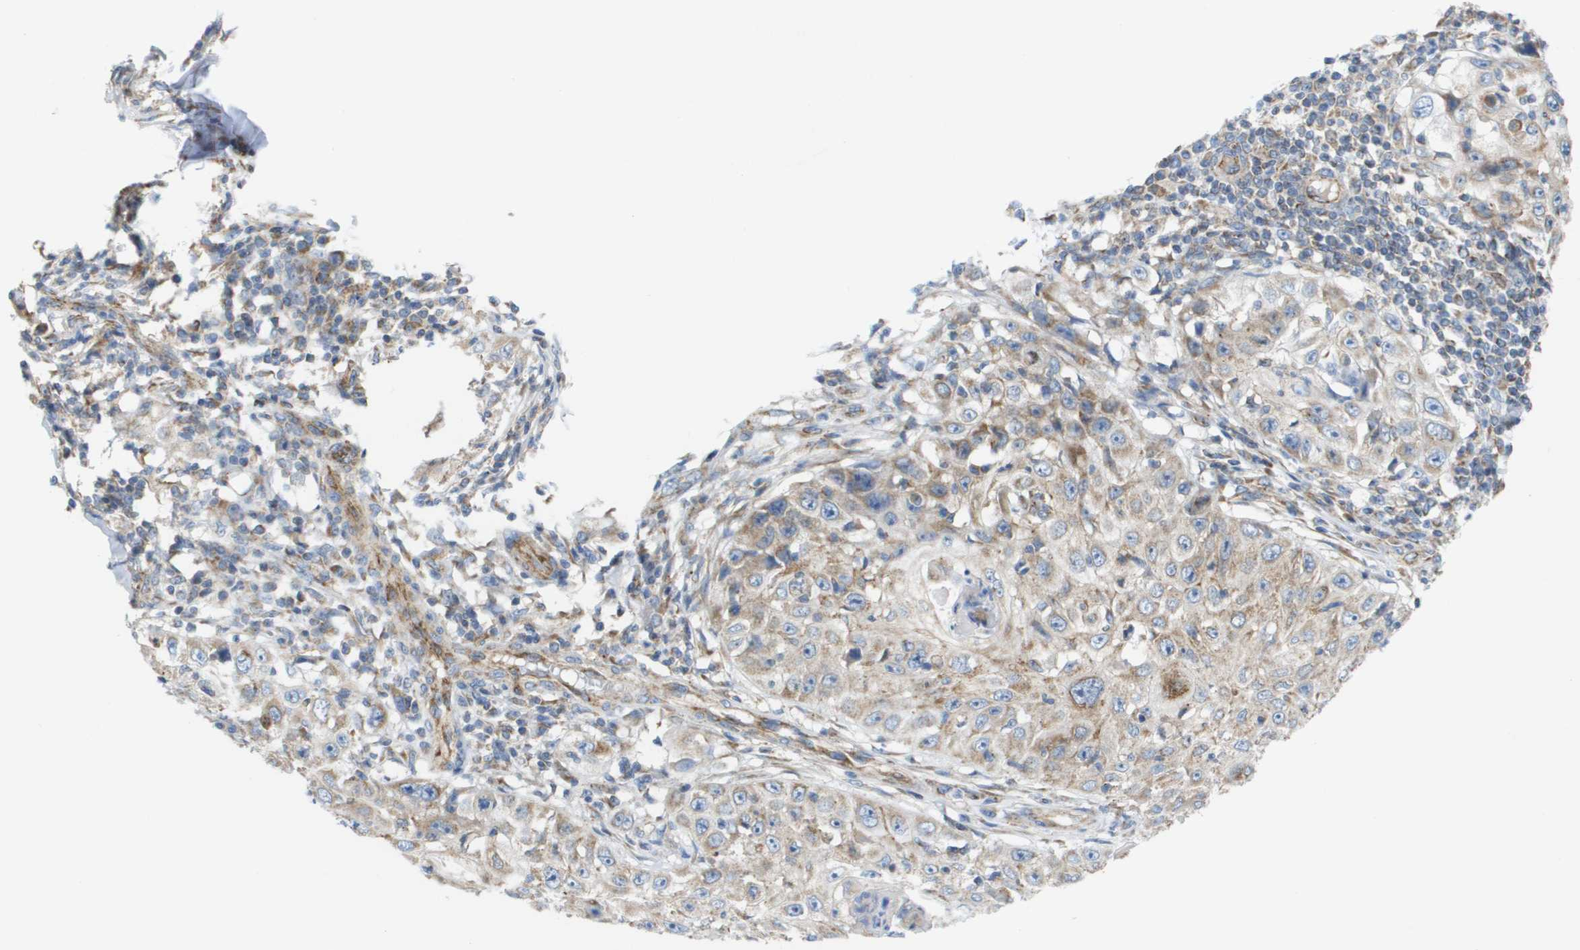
{"staining": {"intensity": "weak", "quantity": ">75%", "location": "cytoplasmic/membranous"}, "tissue": "skin cancer", "cell_type": "Tumor cells", "image_type": "cancer", "snomed": [{"axis": "morphology", "description": "Squamous cell carcinoma, NOS"}, {"axis": "topography", "description": "Skin"}], "caption": "Squamous cell carcinoma (skin) stained with a brown dye displays weak cytoplasmic/membranous positive positivity in approximately >75% of tumor cells.", "gene": "FIS1", "patient": {"sex": "male", "age": 86}}